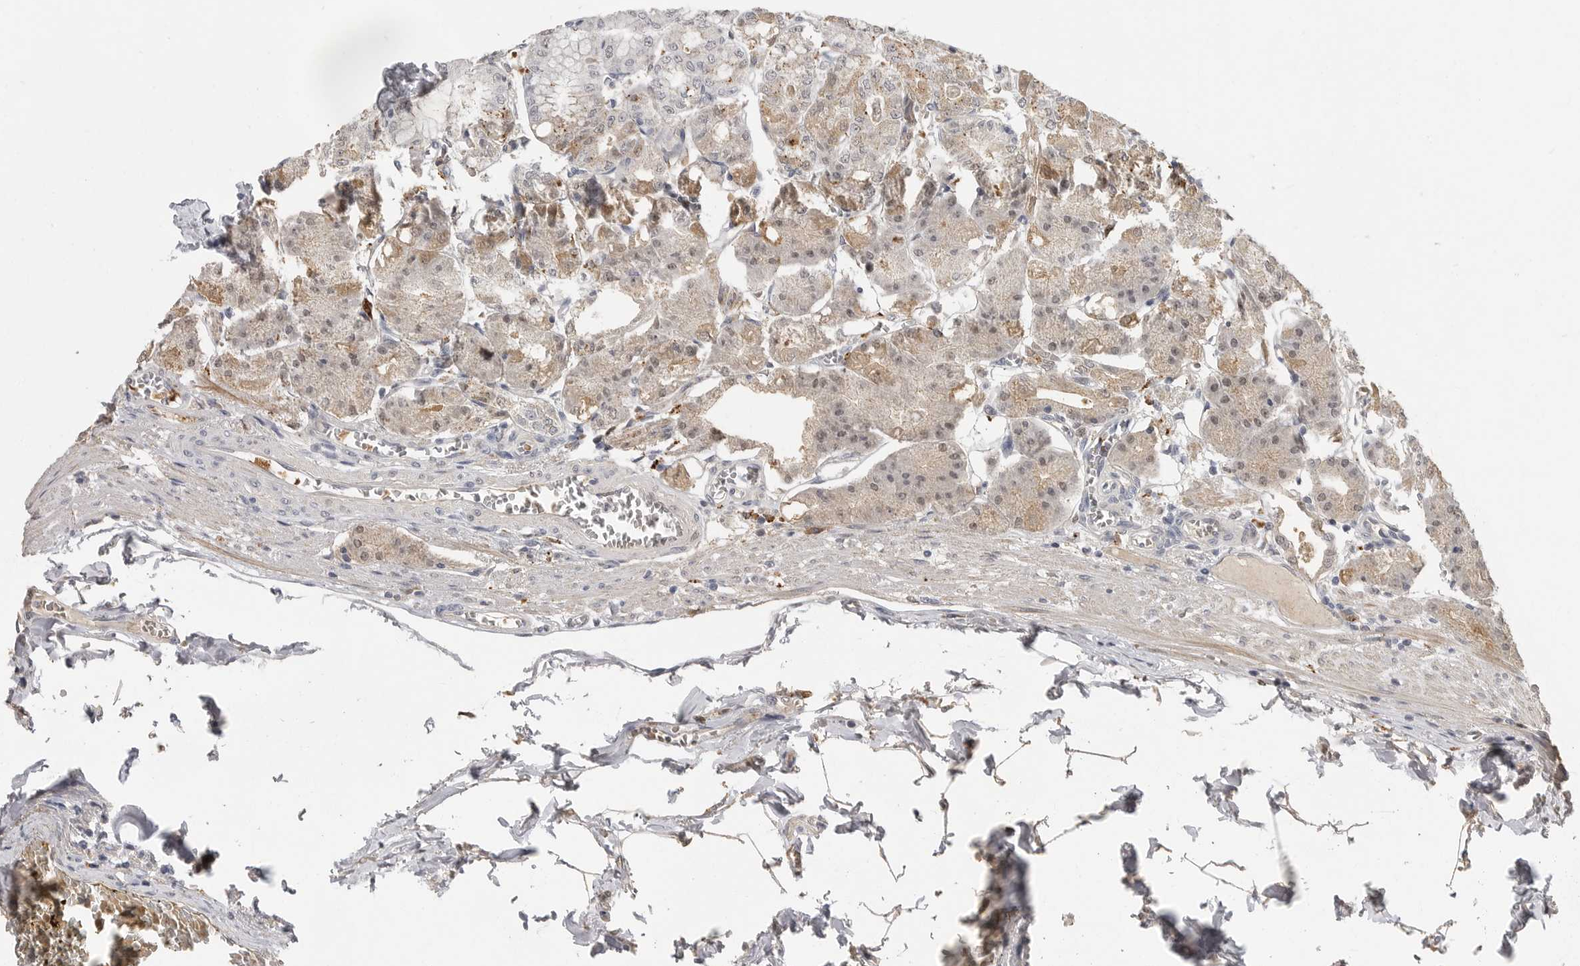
{"staining": {"intensity": "weak", "quantity": "<25%", "location": "cytoplasmic/membranous,nuclear"}, "tissue": "stomach", "cell_type": "Glandular cells", "image_type": "normal", "snomed": [{"axis": "morphology", "description": "Normal tissue, NOS"}, {"axis": "topography", "description": "Stomach, lower"}], "caption": "Glandular cells show no significant protein expression in benign stomach. Brightfield microscopy of immunohistochemistry (IHC) stained with DAB (3,3'-diaminobenzidine) (brown) and hematoxylin (blue), captured at high magnification.", "gene": "PLEKHF1", "patient": {"sex": "male", "age": 71}}